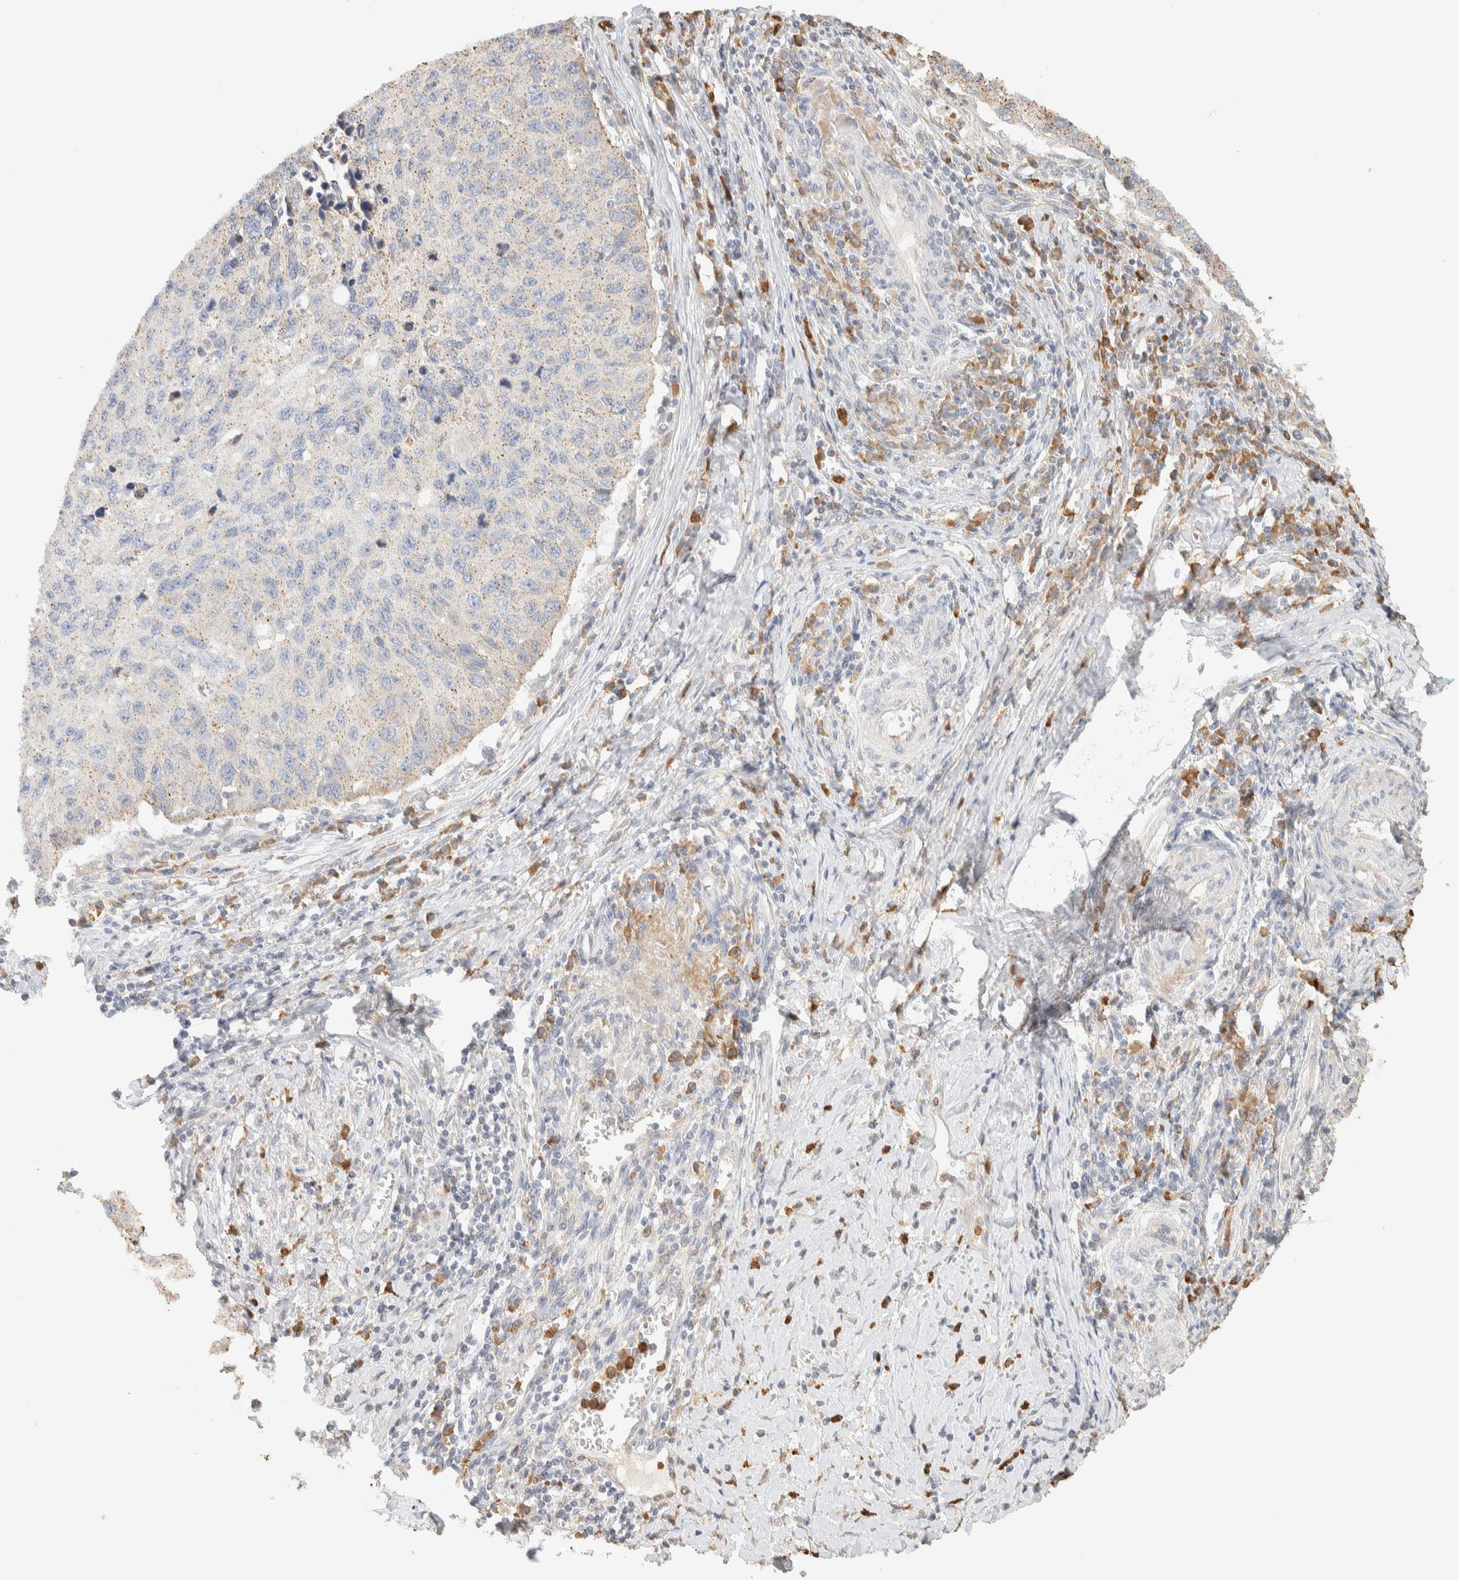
{"staining": {"intensity": "weak", "quantity": ">75%", "location": "cytoplasmic/membranous"}, "tissue": "cervical cancer", "cell_type": "Tumor cells", "image_type": "cancer", "snomed": [{"axis": "morphology", "description": "Squamous cell carcinoma, NOS"}, {"axis": "topography", "description": "Cervix"}], "caption": "Protein expression analysis of cervical squamous cell carcinoma demonstrates weak cytoplasmic/membranous positivity in approximately >75% of tumor cells. Using DAB (3,3'-diaminobenzidine) (brown) and hematoxylin (blue) stains, captured at high magnification using brightfield microscopy.", "gene": "TTC3", "patient": {"sex": "female", "age": 53}}